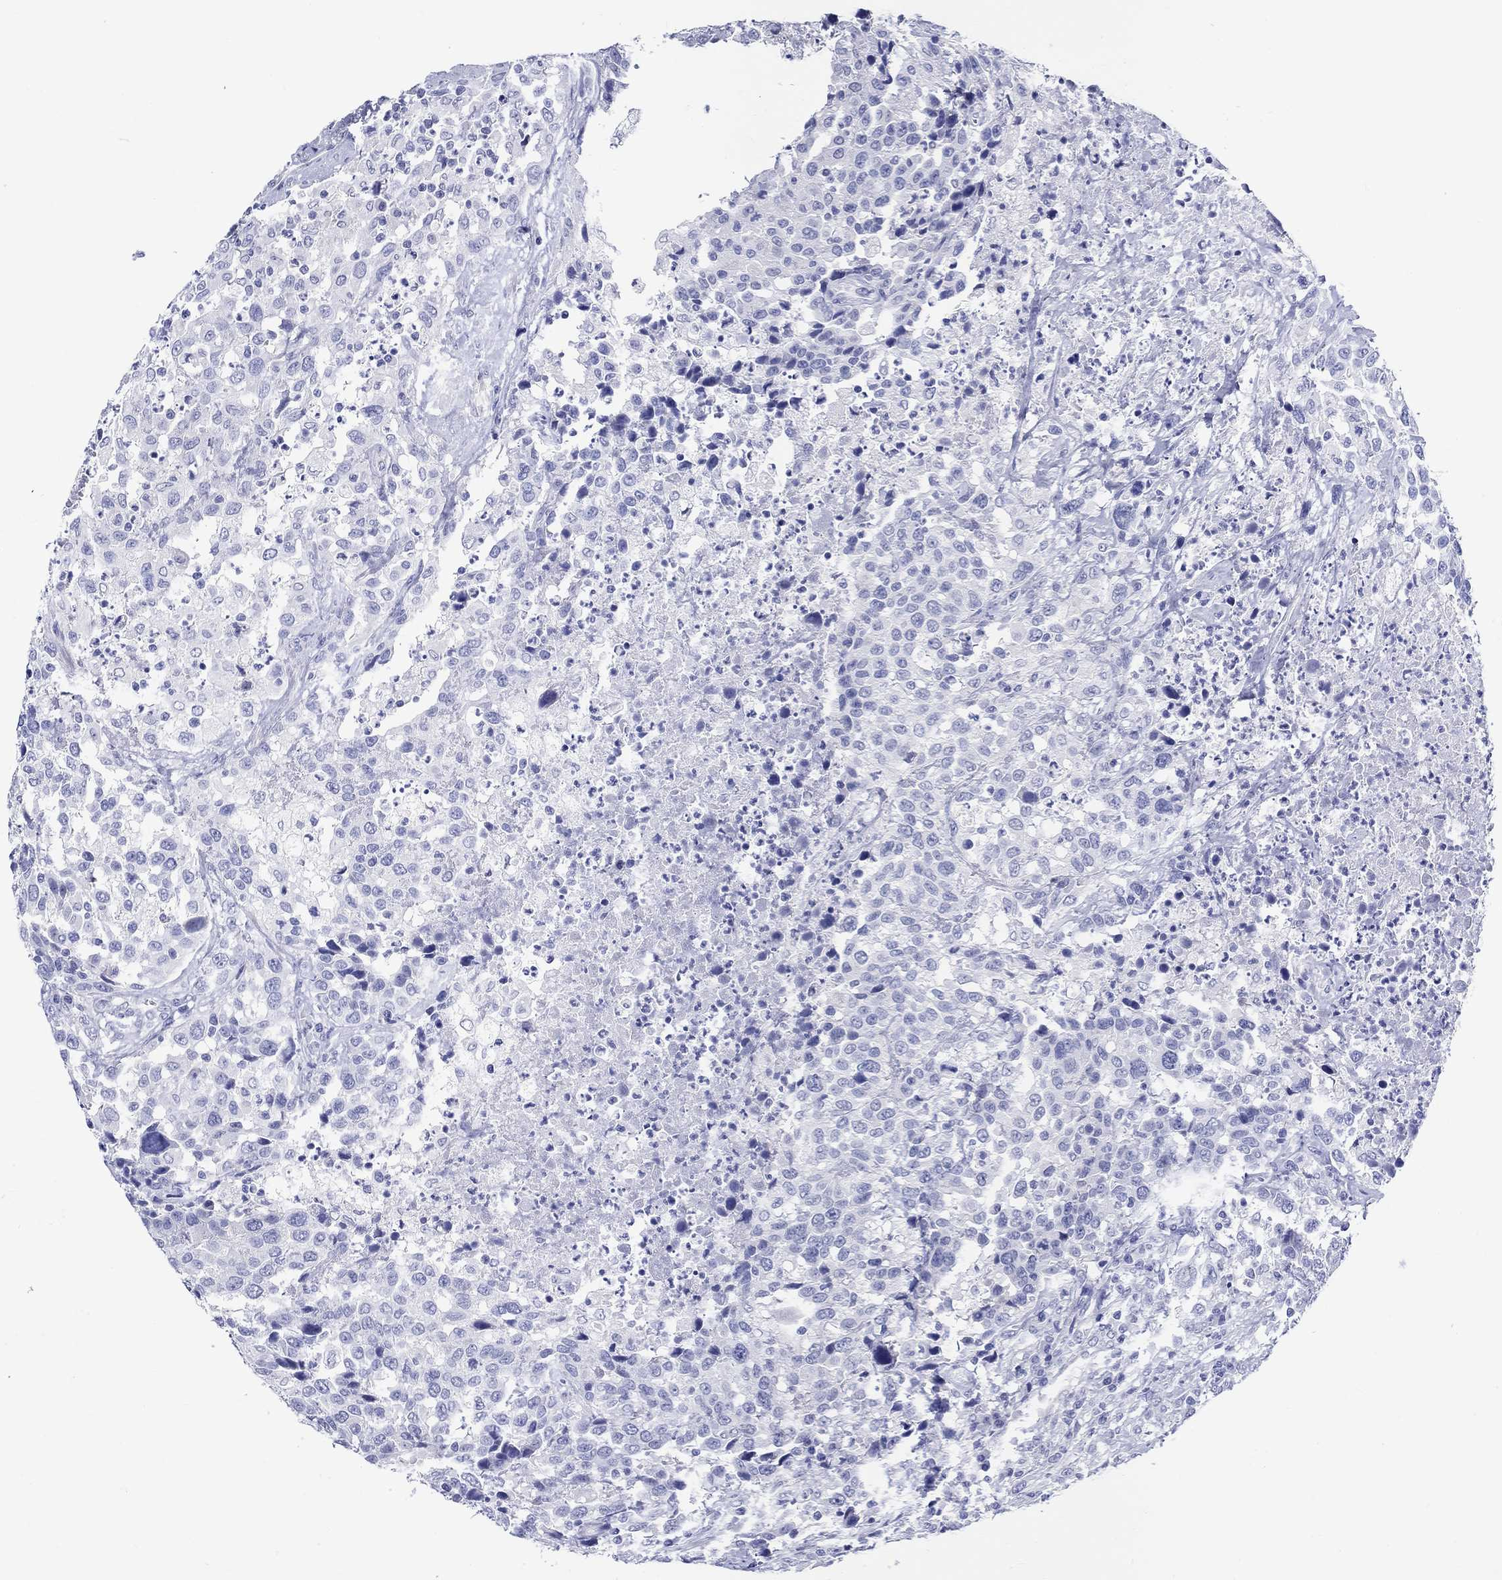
{"staining": {"intensity": "negative", "quantity": "none", "location": "none"}, "tissue": "urothelial cancer", "cell_type": "Tumor cells", "image_type": "cancer", "snomed": [{"axis": "morphology", "description": "Urothelial carcinoma, NOS"}, {"axis": "morphology", "description": "Urothelial carcinoma, High grade"}, {"axis": "topography", "description": "Urinary bladder"}], "caption": "An immunohistochemistry photomicrograph of urothelial carcinoma (high-grade) is shown. There is no staining in tumor cells of urothelial carcinoma (high-grade).", "gene": "CRYGS", "patient": {"sex": "female", "age": 64}}